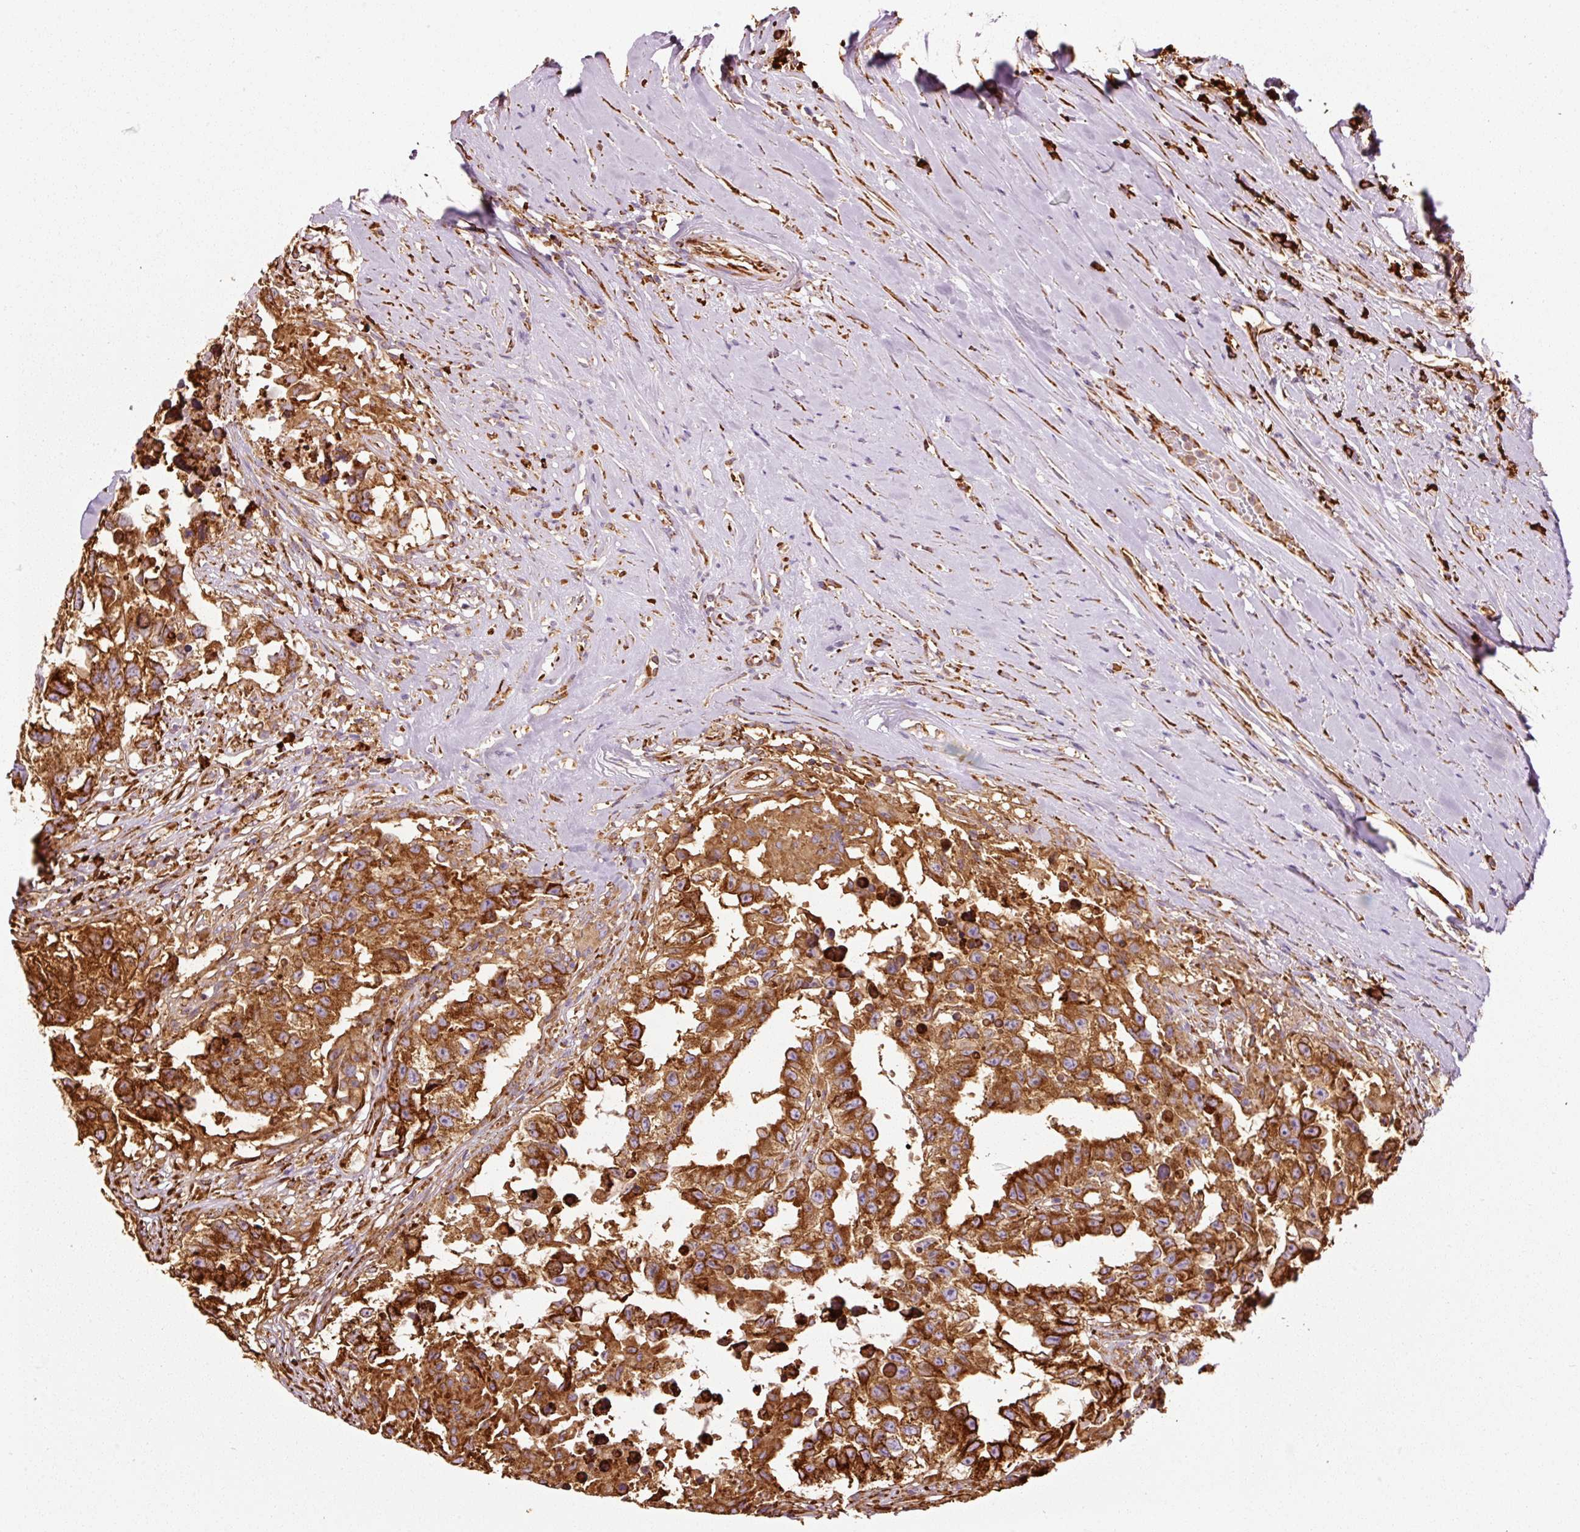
{"staining": {"intensity": "strong", "quantity": ">75%", "location": "cytoplasmic/membranous"}, "tissue": "testis cancer", "cell_type": "Tumor cells", "image_type": "cancer", "snomed": [{"axis": "morphology", "description": "Carcinoma, Embryonal, NOS"}, {"axis": "topography", "description": "Testis"}], "caption": "Human testis cancer (embryonal carcinoma) stained with a protein marker exhibits strong staining in tumor cells.", "gene": "KLC1", "patient": {"sex": "male", "age": 83}}